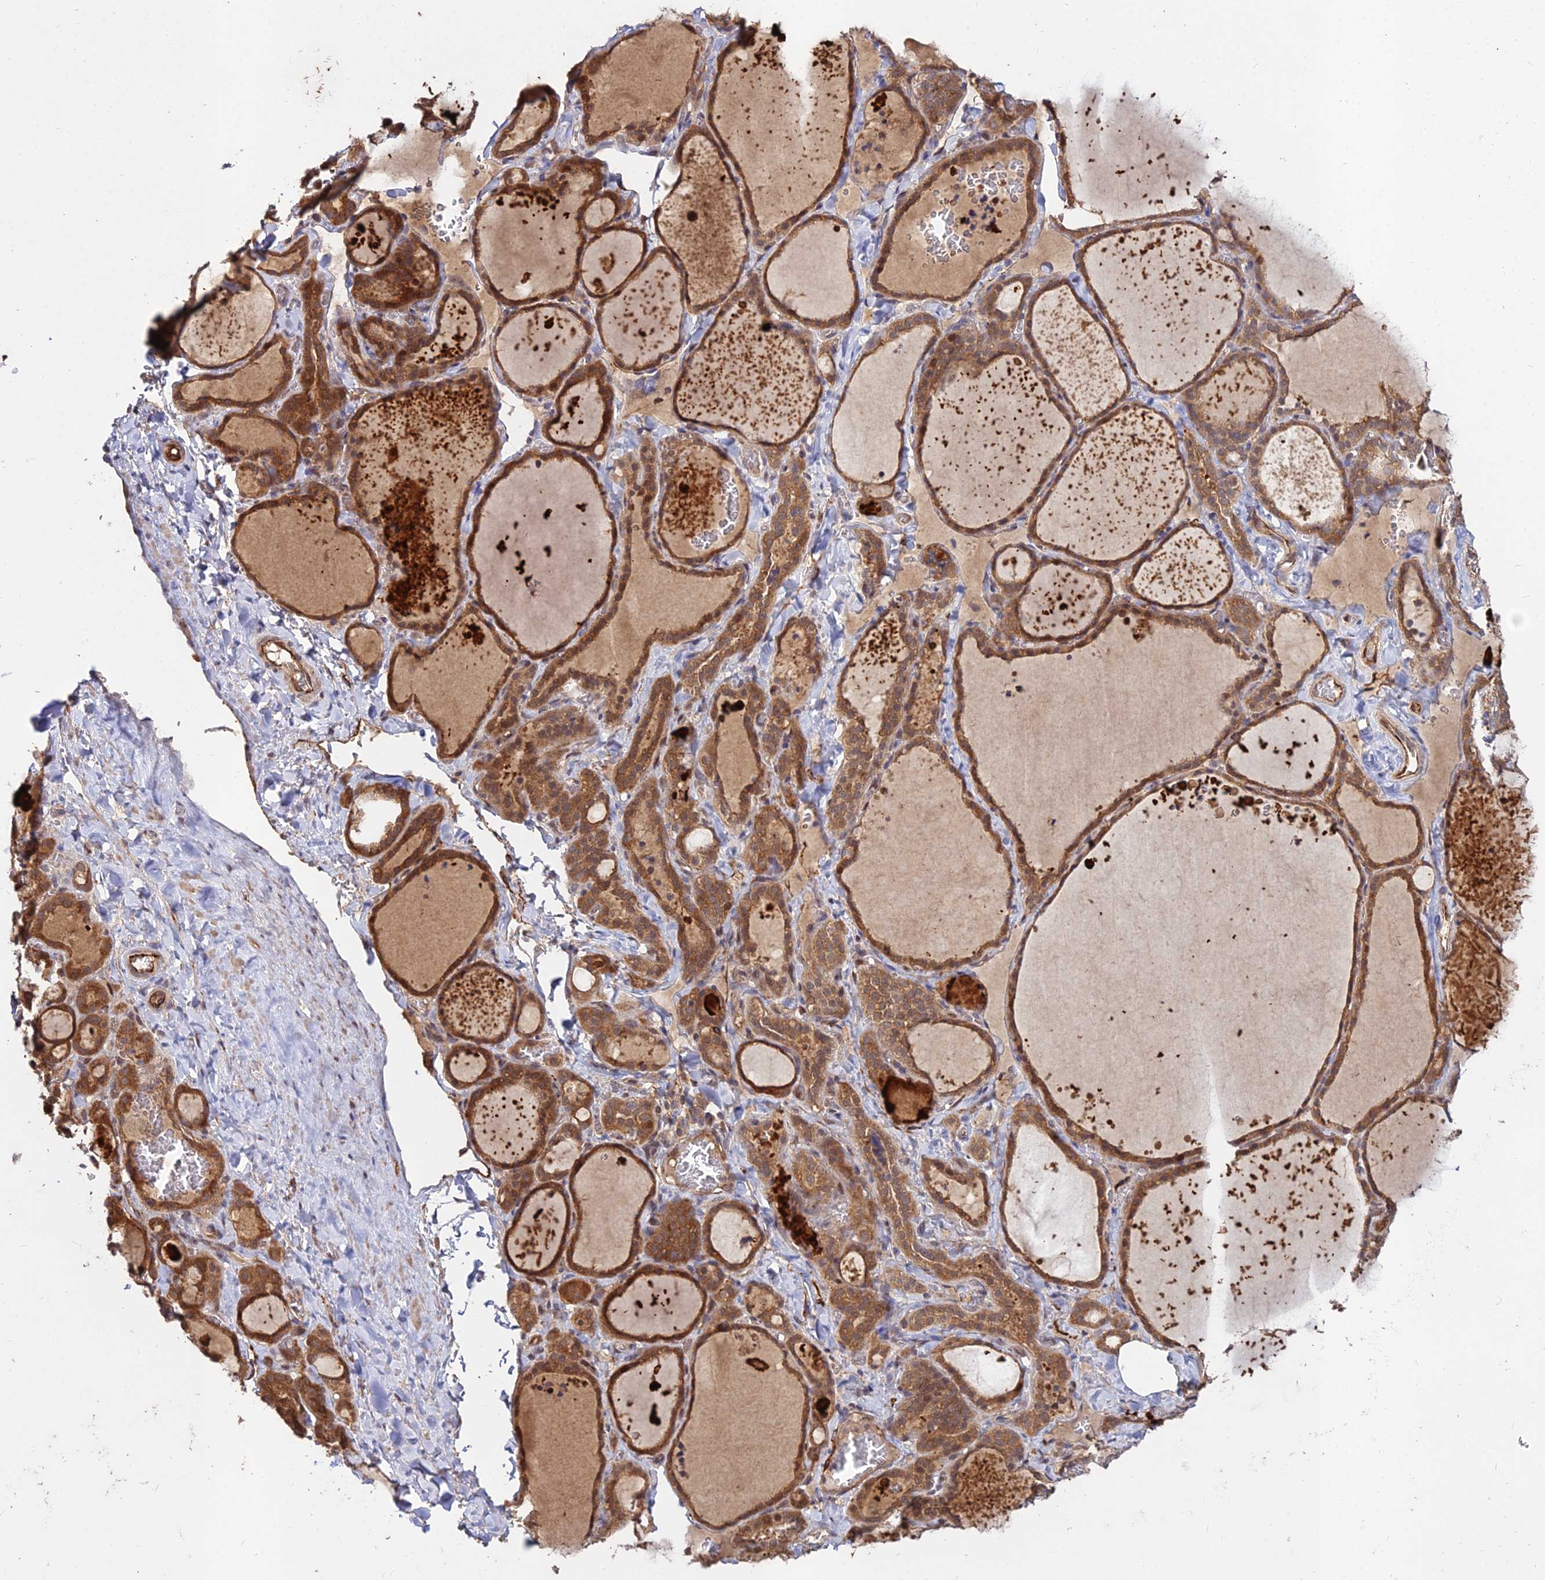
{"staining": {"intensity": "strong", "quantity": ">75%", "location": "cytoplasmic/membranous"}, "tissue": "thyroid gland", "cell_type": "Glandular cells", "image_type": "normal", "snomed": [{"axis": "morphology", "description": "Normal tissue, NOS"}, {"axis": "topography", "description": "Thyroid gland"}], "caption": "Thyroid gland stained with a brown dye demonstrates strong cytoplasmic/membranous positive expression in approximately >75% of glandular cells.", "gene": "GRTP1", "patient": {"sex": "female", "age": 22}}